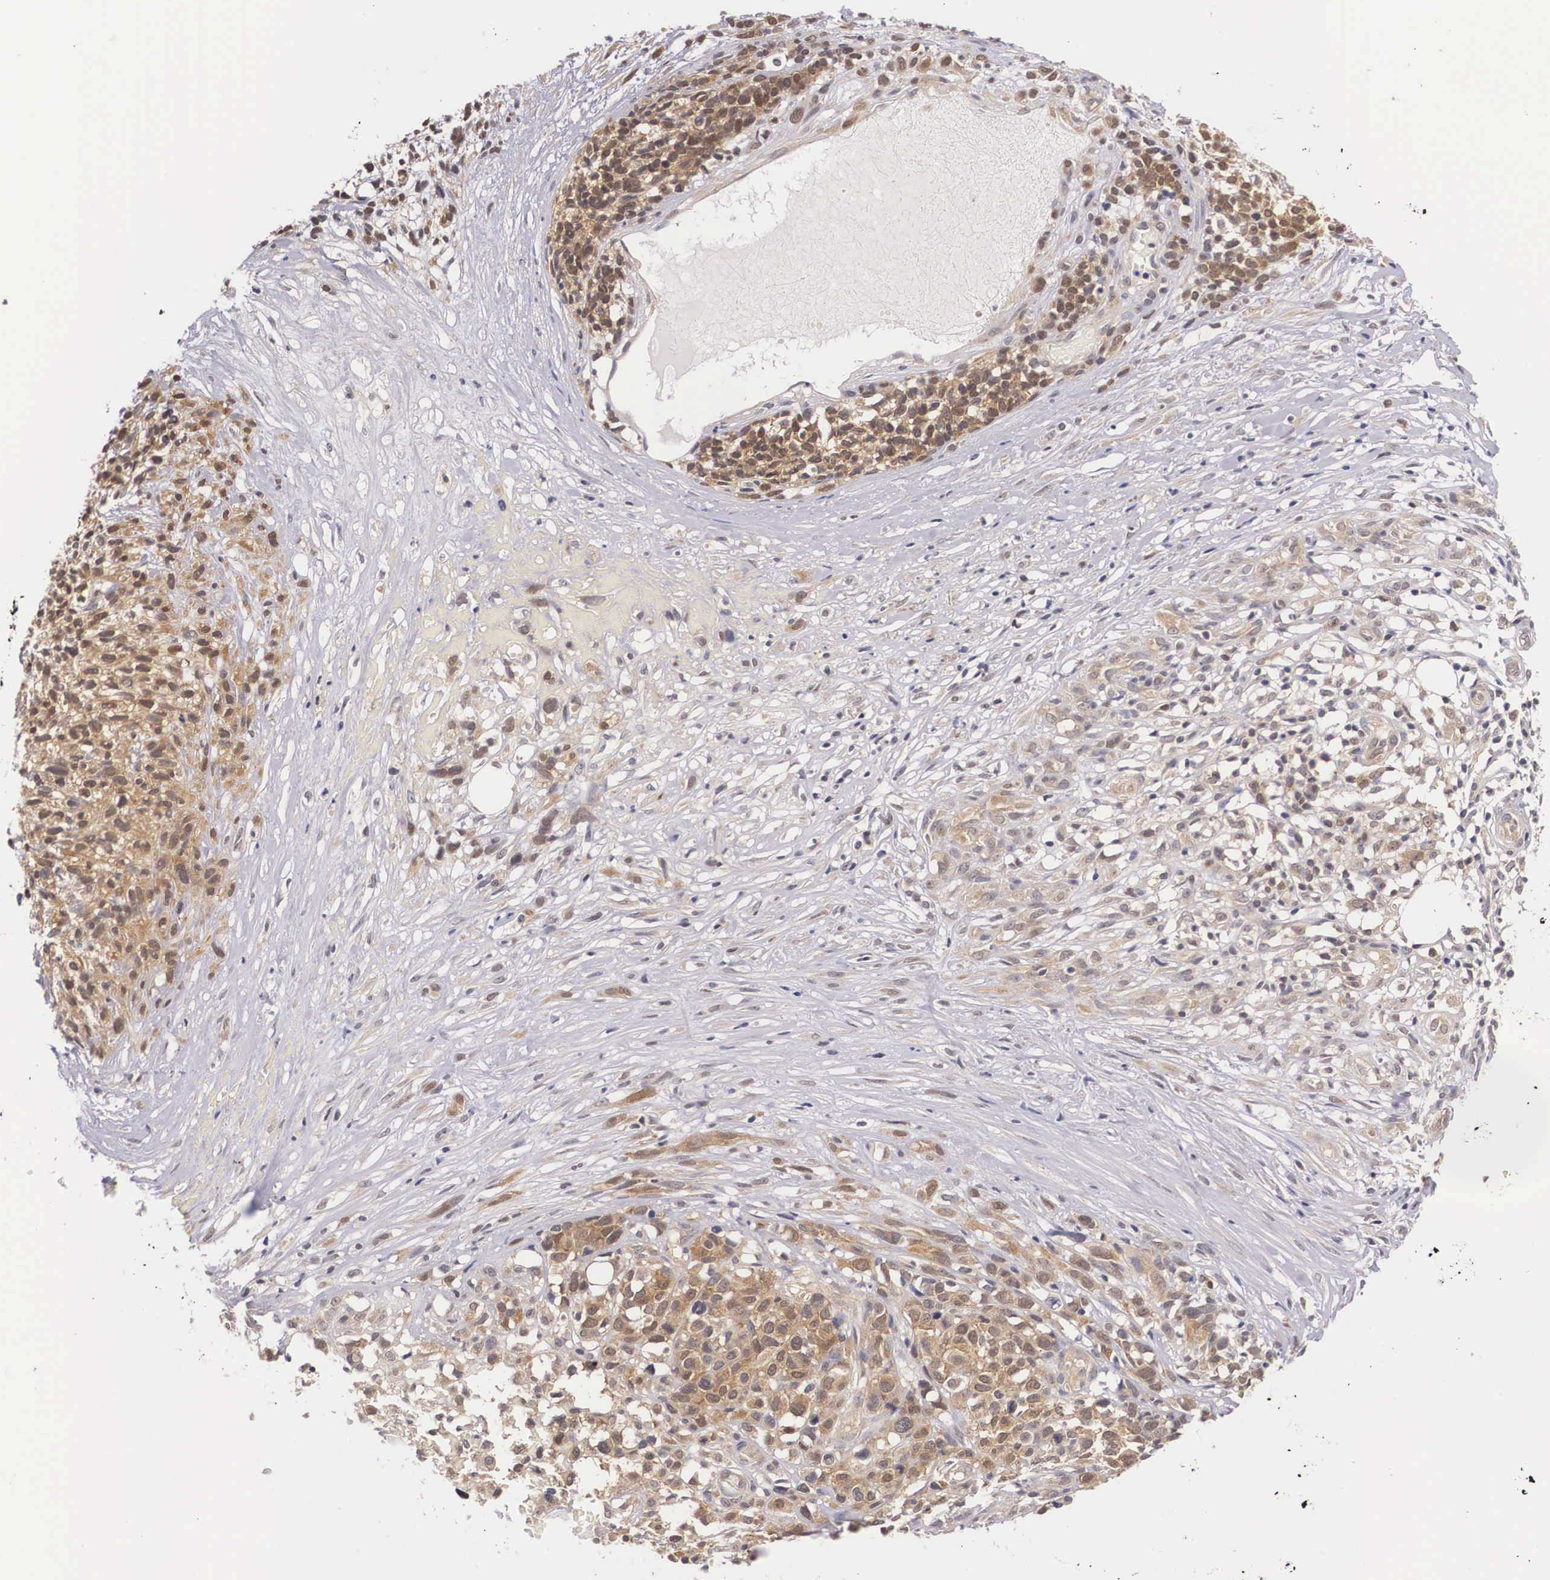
{"staining": {"intensity": "moderate", "quantity": ">75%", "location": "cytoplasmic/membranous"}, "tissue": "melanoma", "cell_type": "Tumor cells", "image_type": "cancer", "snomed": [{"axis": "morphology", "description": "Malignant melanoma, NOS"}, {"axis": "topography", "description": "Skin"}], "caption": "High-magnification brightfield microscopy of malignant melanoma stained with DAB (3,3'-diaminobenzidine) (brown) and counterstained with hematoxylin (blue). tumor cells exhibit moderate cytoplasmic/membranous expression is present in about>75% of cells.", "gene": "IGBP1", "patient": {"sex": "female", "age": 85}}